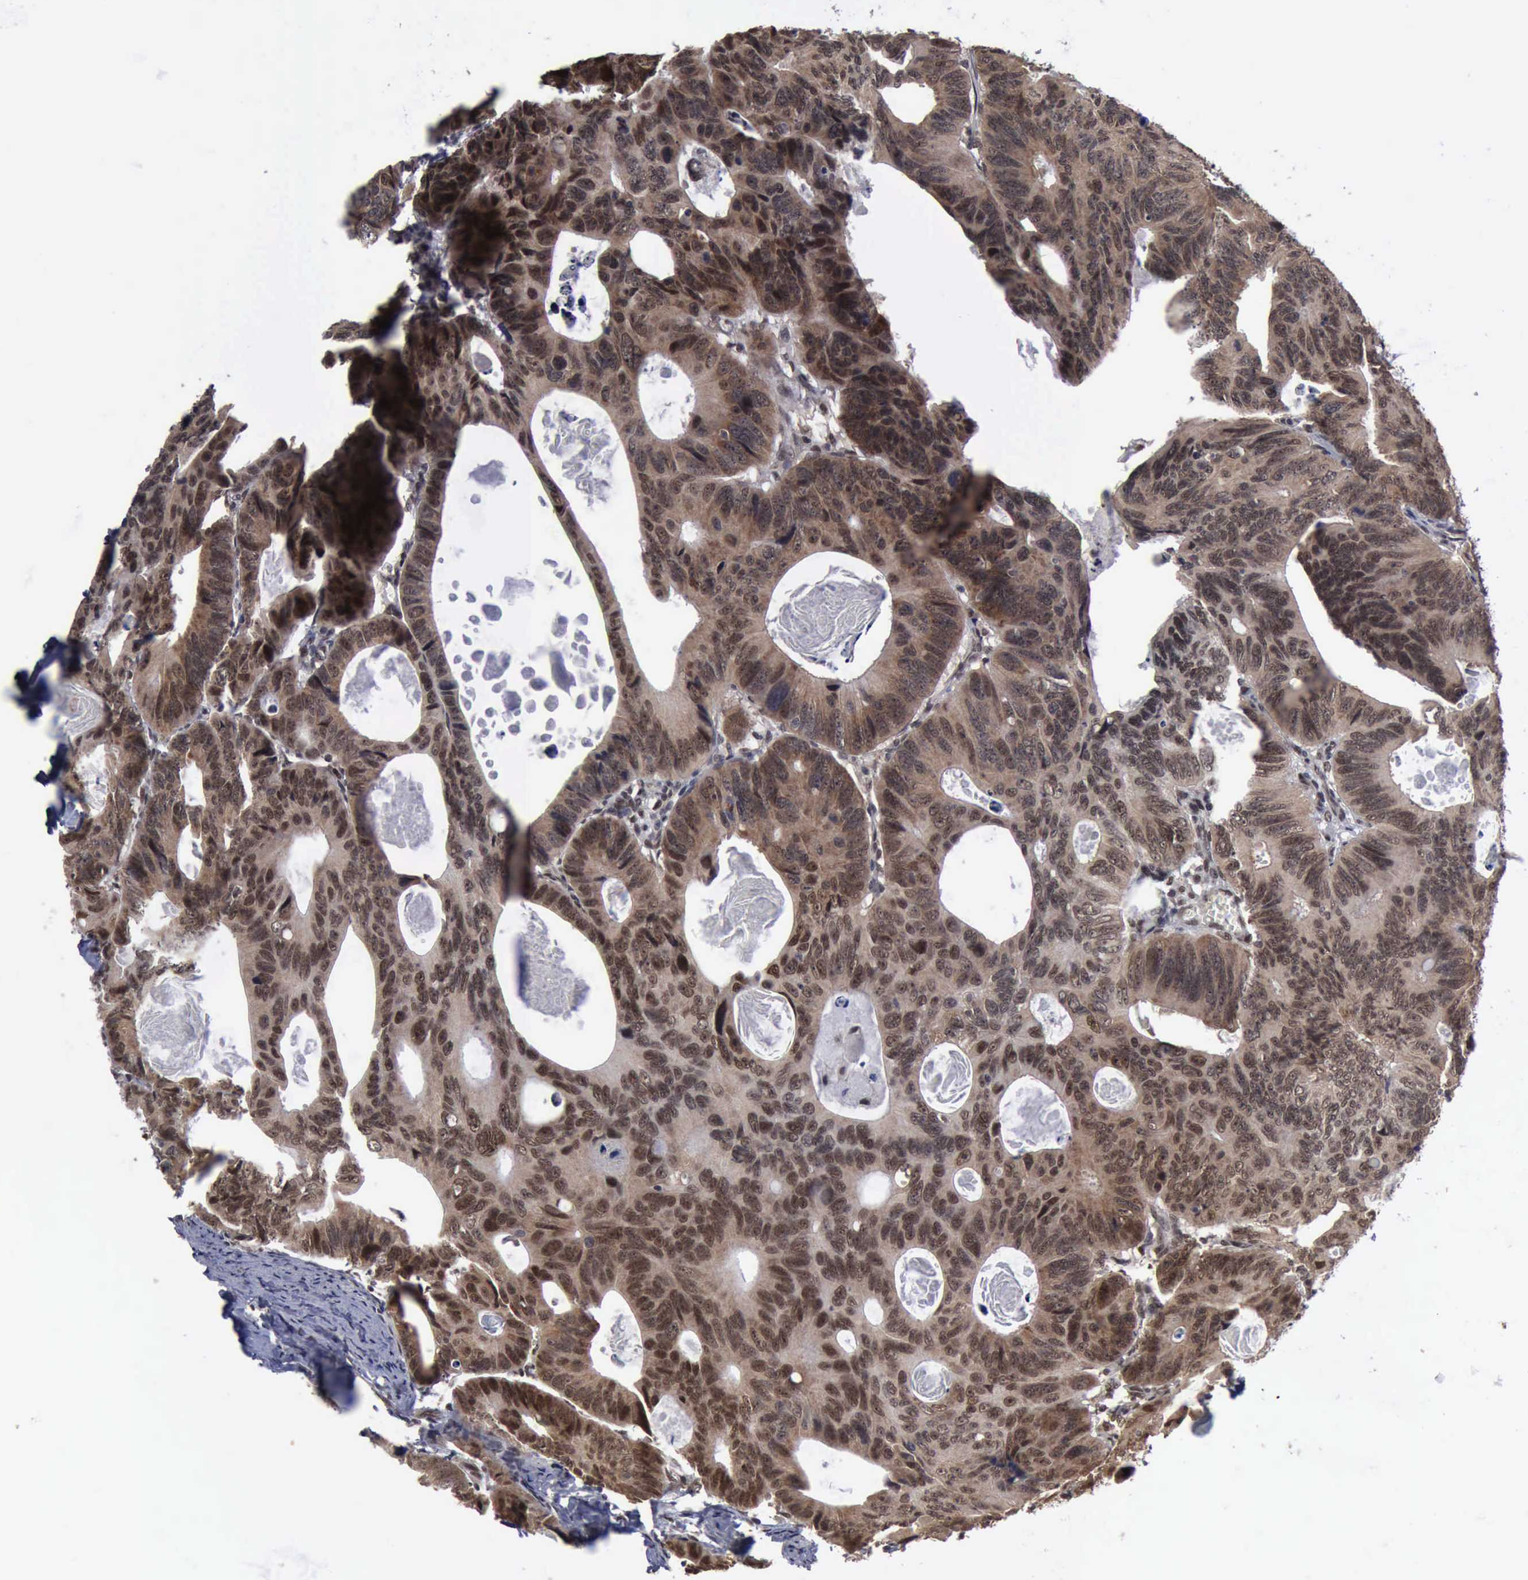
{"staining": {"intensity": "weak", "quantity": ">75%", "location": "cytoplasmic/membranous,nuclear"}, "tissue": "colorectal cancer", "cell_type": "Tumor cells", "image_type": "cancer", "snomed": [{"axis": "morphology", "description": "Adenocarcinoma, NOS"}, {"axis": "topography", "description": "Colon"}], "caption": "Brown immunohistochemical staining in human adenocarcinoma (colorectal) exhibits weak cytoplasmic/membranous and nuclear positivity in approximately >75% of tumor cells. The protein of interest is stained brown, and the nuclei are stained in blue (DAB (3,3'-diaminobenzidine) IHC with brightfield microscopy, high magnification).", "gene": "RTCB", "patient": {"sex": "female", "age": 55}}